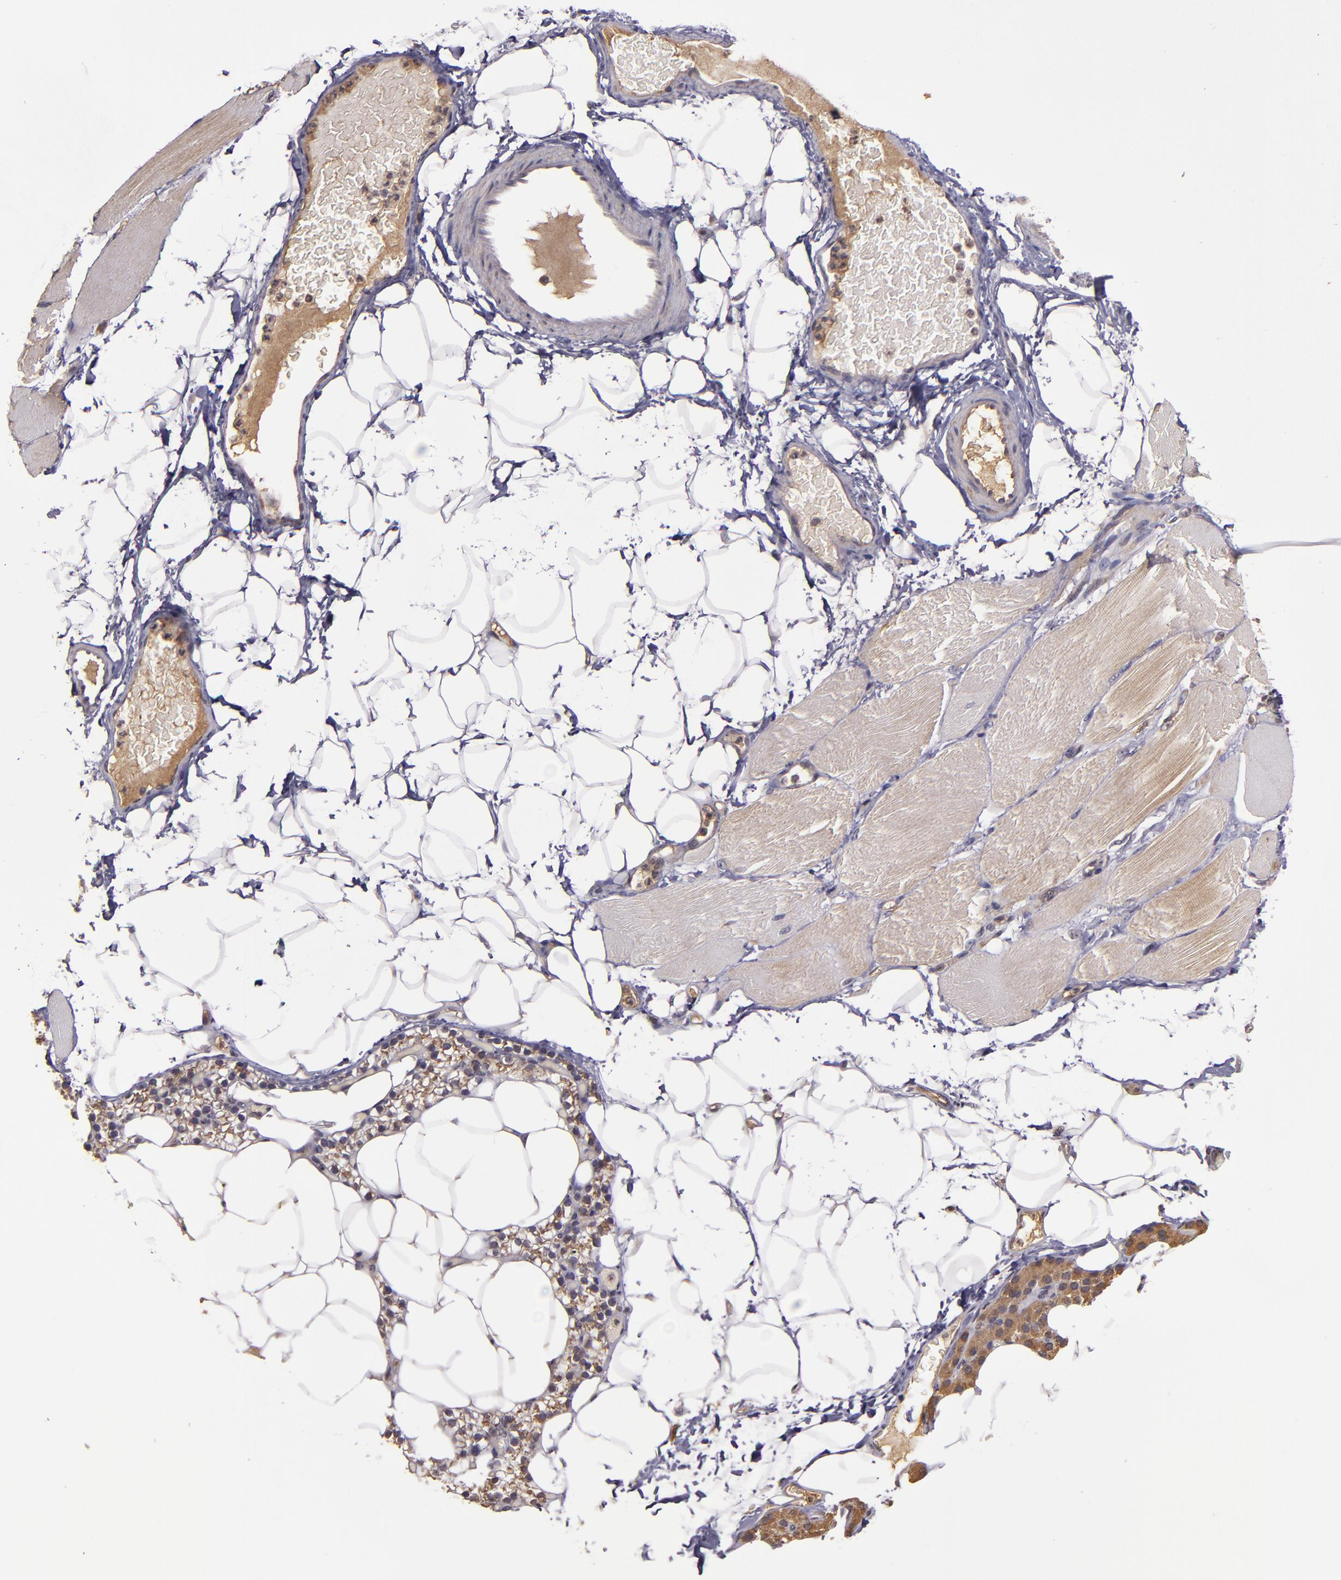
{"staining": {"intensity": "weak", "quantity": "25%-75%", "location": "cytoplasmic/membranous"}, "tissue": "skeletal muscle", "cell_type": "Myocytes", "image_type": "normal", "snomed": [{"axis": "morphology", "description": "Normal tissue, NOS"}, {"axis": "topography", "description": "Skeletal muscle"}, {"axis": "topography", "description": "Parathyroid gland"}], "caption": "Normal skeletal muscle was stained to show a protein in brown. There is low levels of weak cytoplasmic/membranous expression in about 25%-75% of myocytes. (IHC, brightfield microscopy, high magnification).", "gene": "ABL1", "patient": {"sex": "female", "age": 37}}